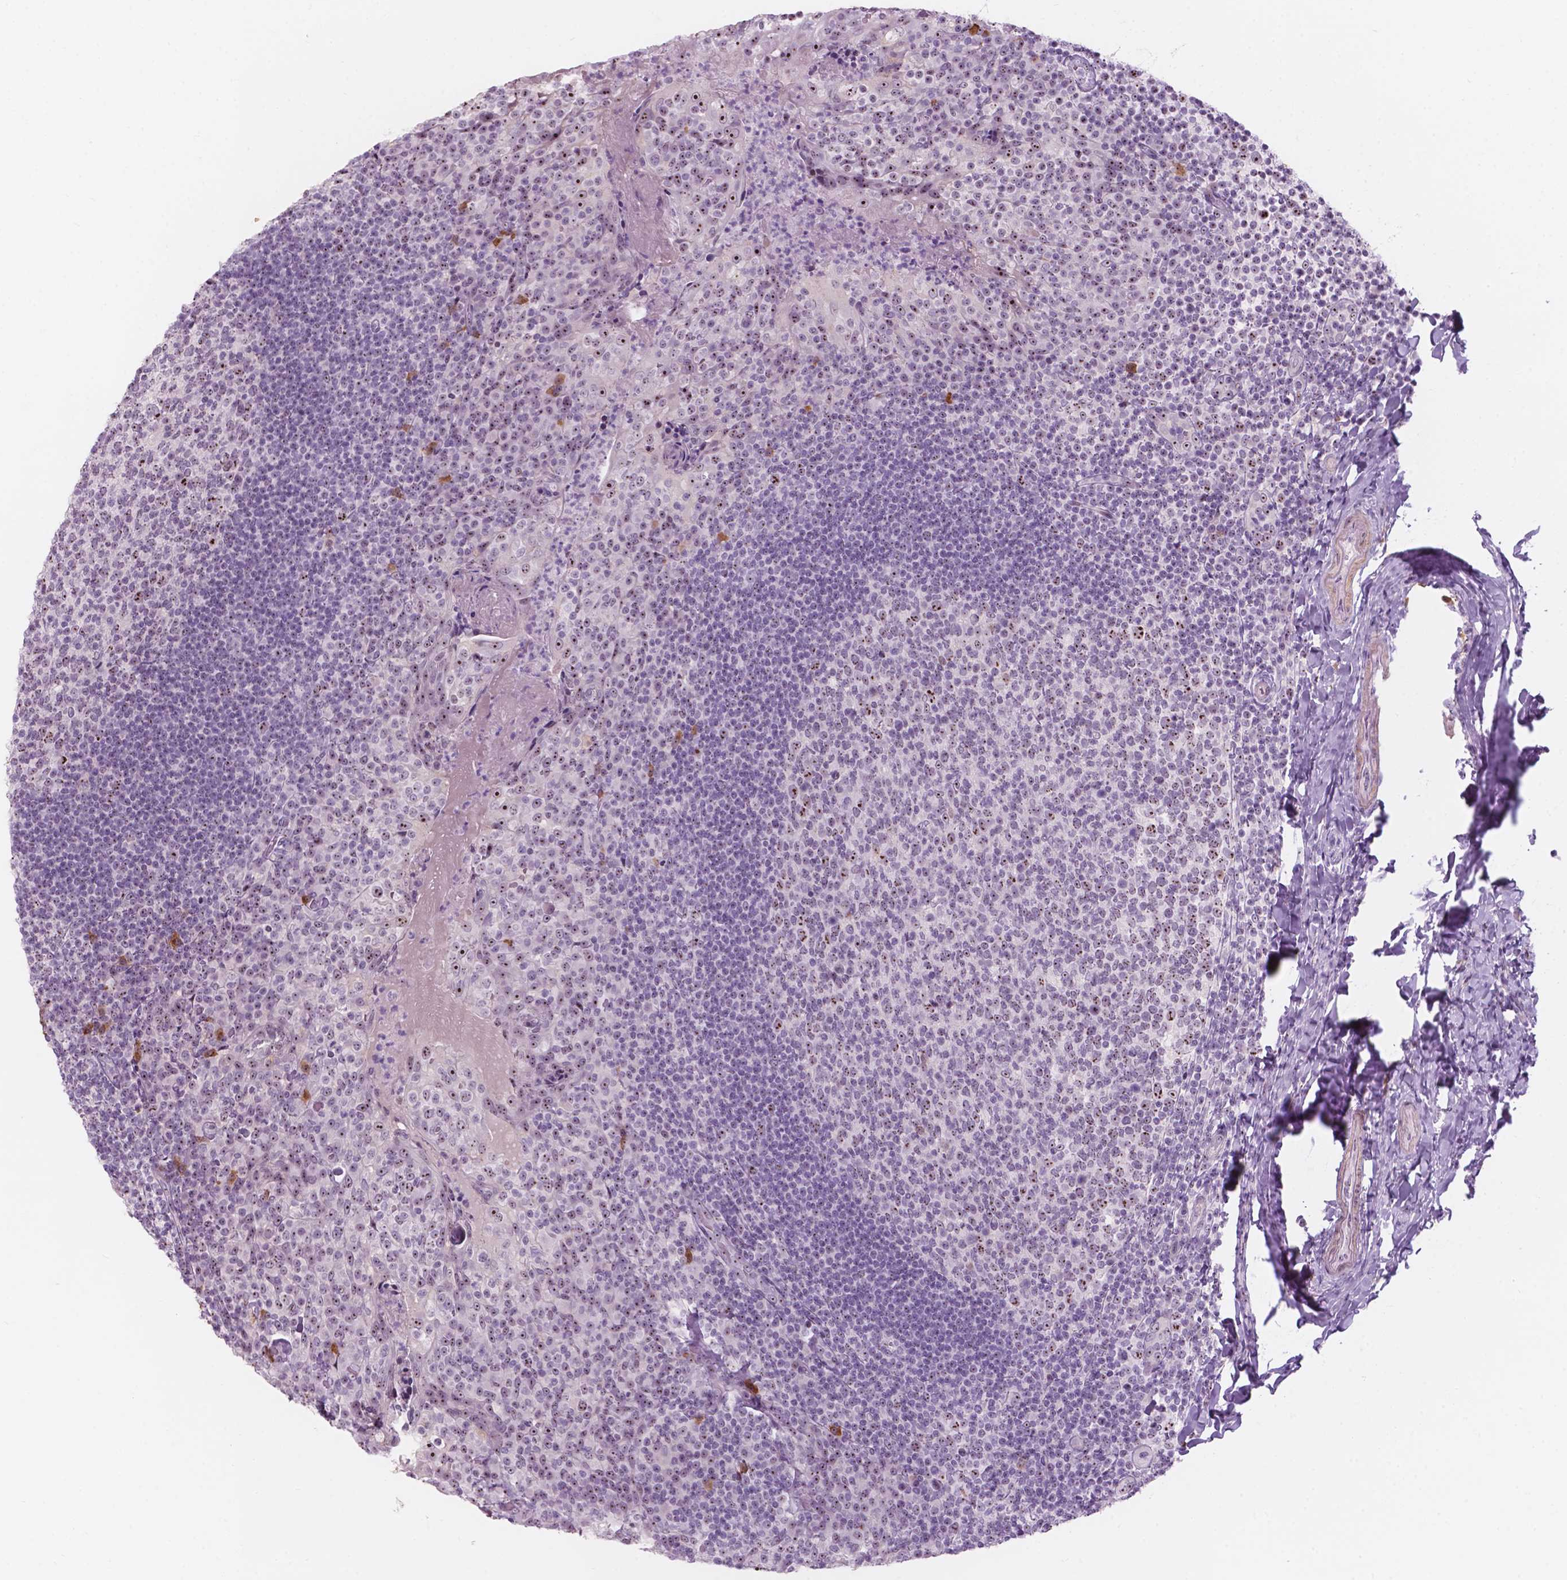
{"staining": {"intensity": "strong", "quantity": "<25%", "location": "nuclear"}, "tissue": "tonsil", "cell_type": "Germinal center cells", "image_type": "normal", "snomed": [{"axis": "morphology", "description": "Normal tissue, NOS"}, {"axis": "topography", "description": "Tonsil"}], "caption": "The immunohistochemical stain highlights strong nuclear positivity in germinal center cells of unremarkable tonsil.", "gene": "ZNF853", "patient": {"sex": "female", "age": 10}}